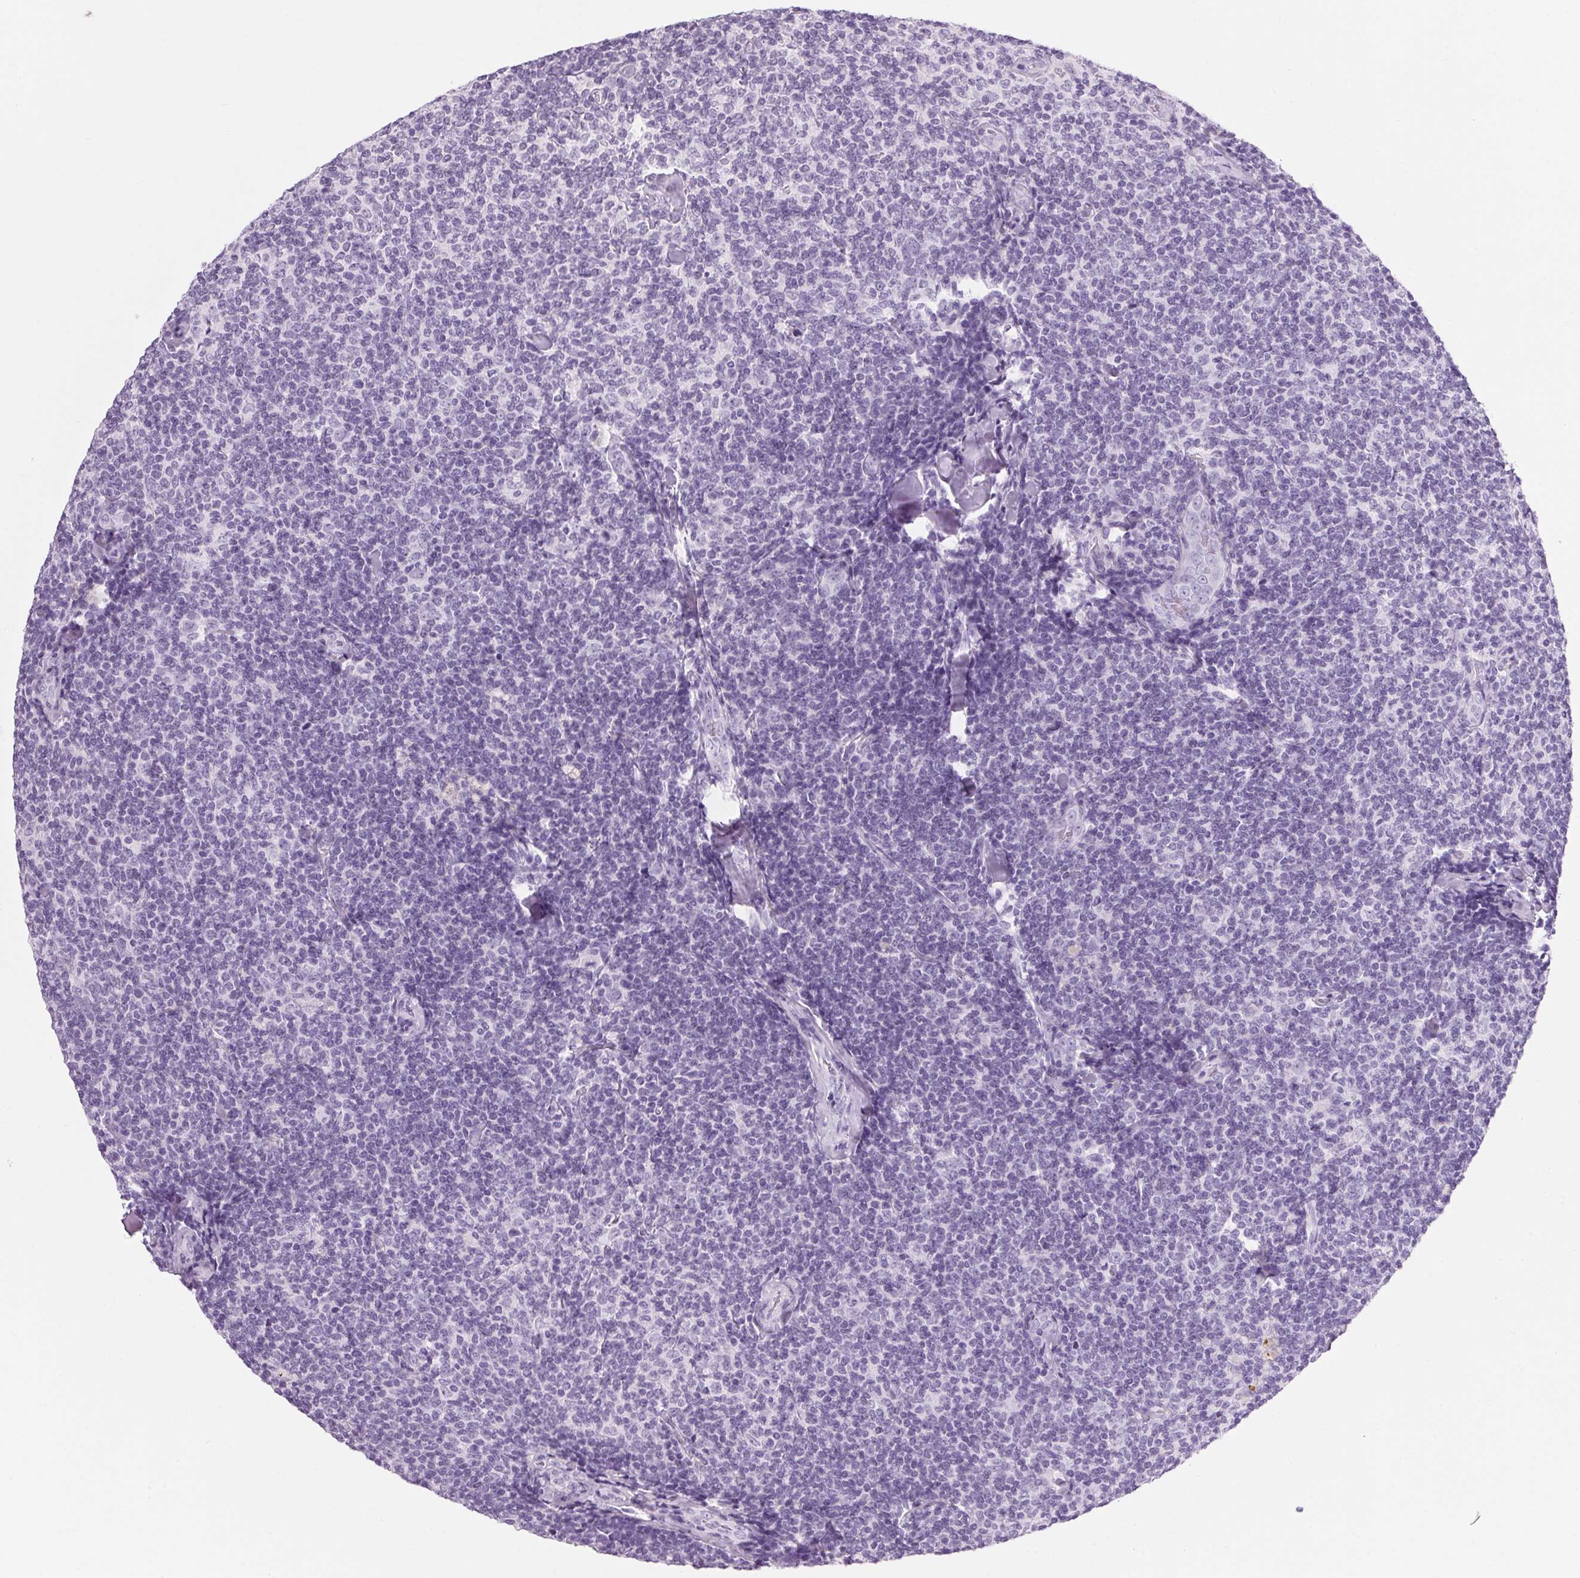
{"staining": {"intensity": "negative", "quantity": "none", "location": "none"}, "tissue": "lymphoma", "cell_type": "Tumor cells", "image_type": "cancer", "snomed": [{"axis": "morphology", "description": "Malignant lymphoma, non-Hodgkin's type, Low grade"}, {"axis": "topography", "description": "Lymph node"}], "caption": "An image of human lymphoma is negative for staining in tumor cells.", "gene": "PPP1R1A", "patient": {"sex": "female", "age": 56}}